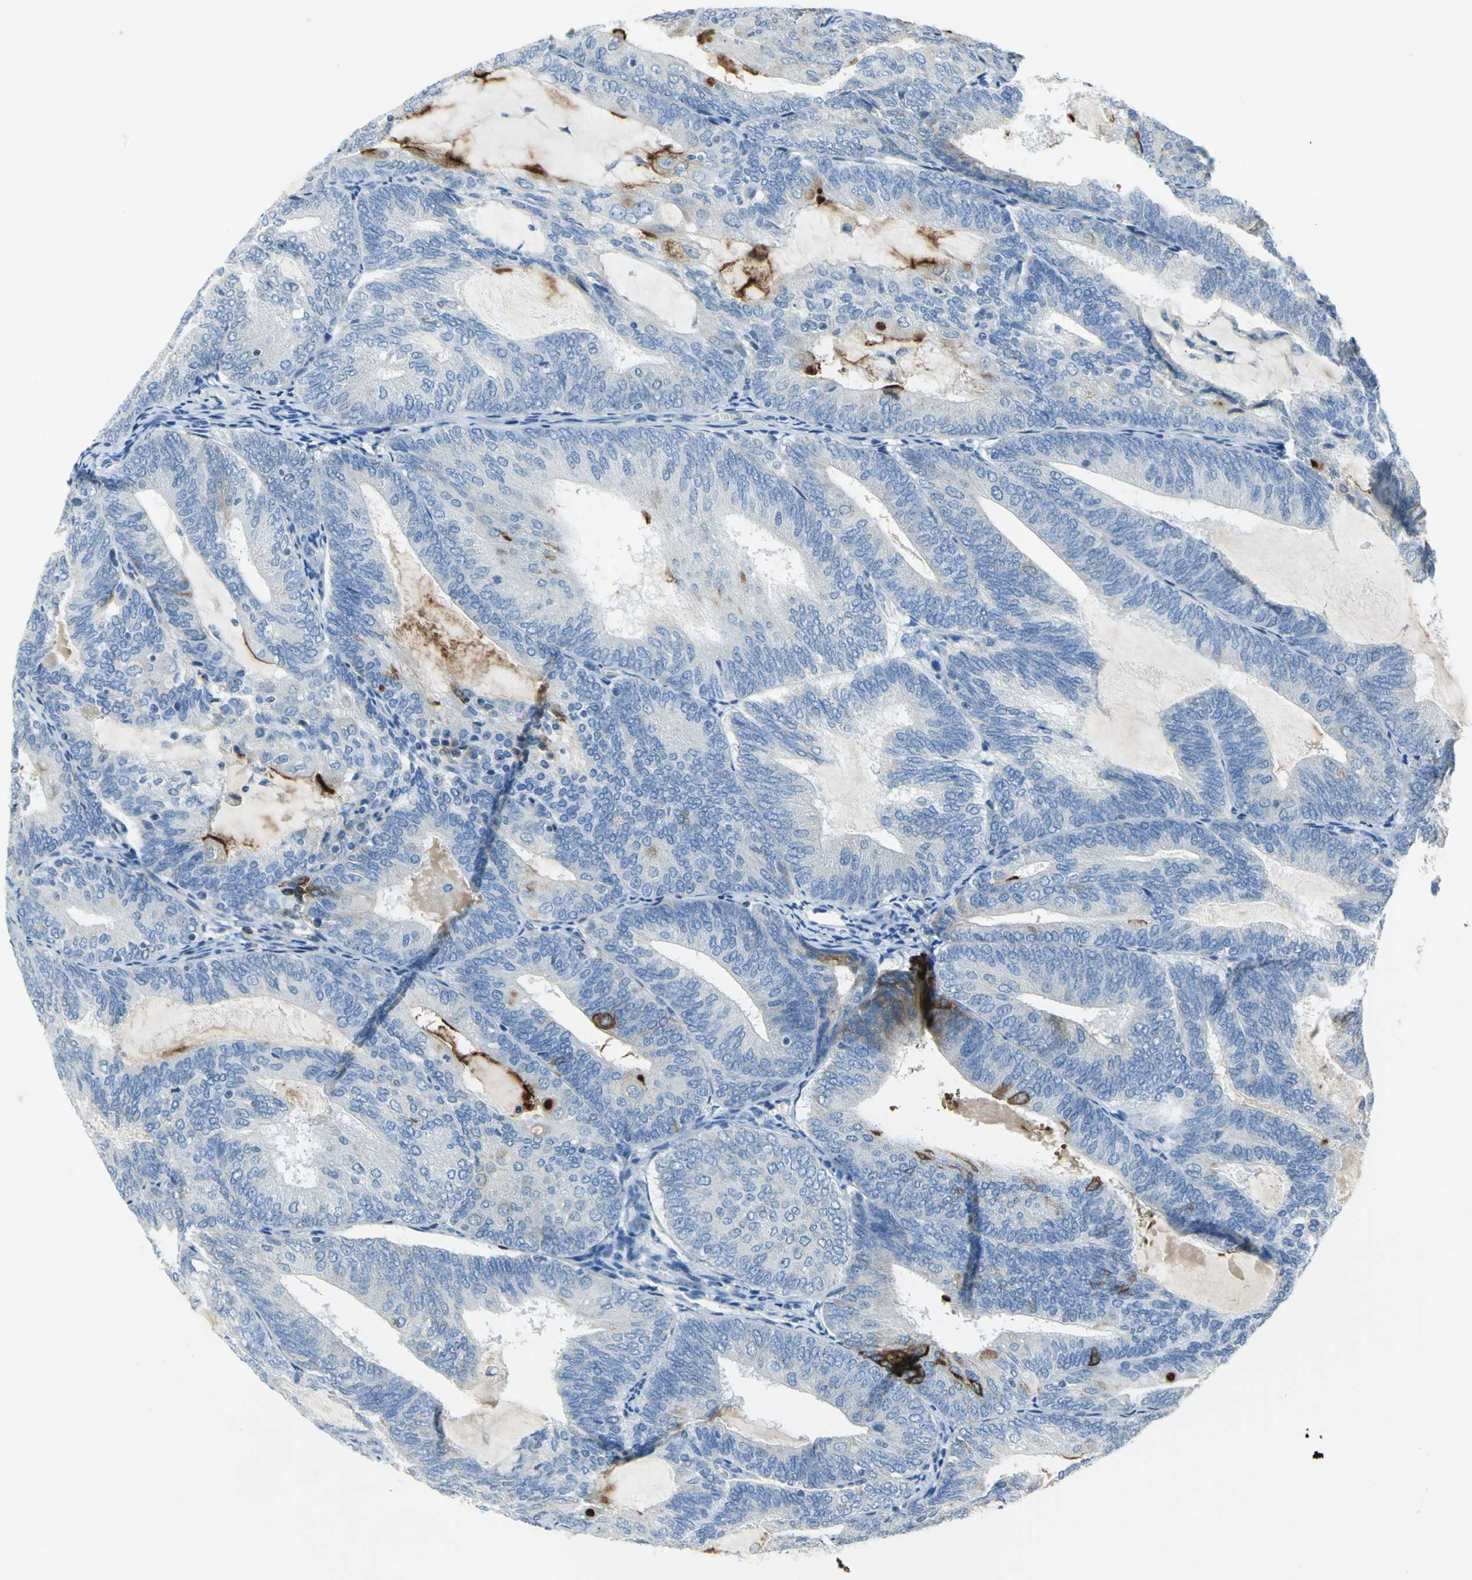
{"staining": {"intensity": "moderate", "quantity": "<25%", "location": "cytoplasmic/membranous"}, "tissue": "endometrial cancer", "cell_type": "Tumor cells", "image_type": "cancer", "snomed": [{"axis": "morphology", "description": "Adenocarcinoma, NOS"}, {"axis": "topography", "description": "Endometrium"}], "caption": "The immunohistochemical stain shows moderate cytoplasmic/membranous positivity in tumor cells of adenocarcinoma (endometrial) tissue. The protein is shown in brown color, while the nuclei are stained blue.", "gene": "MUC4", "patient": {"sex": "female", "age": 81}}